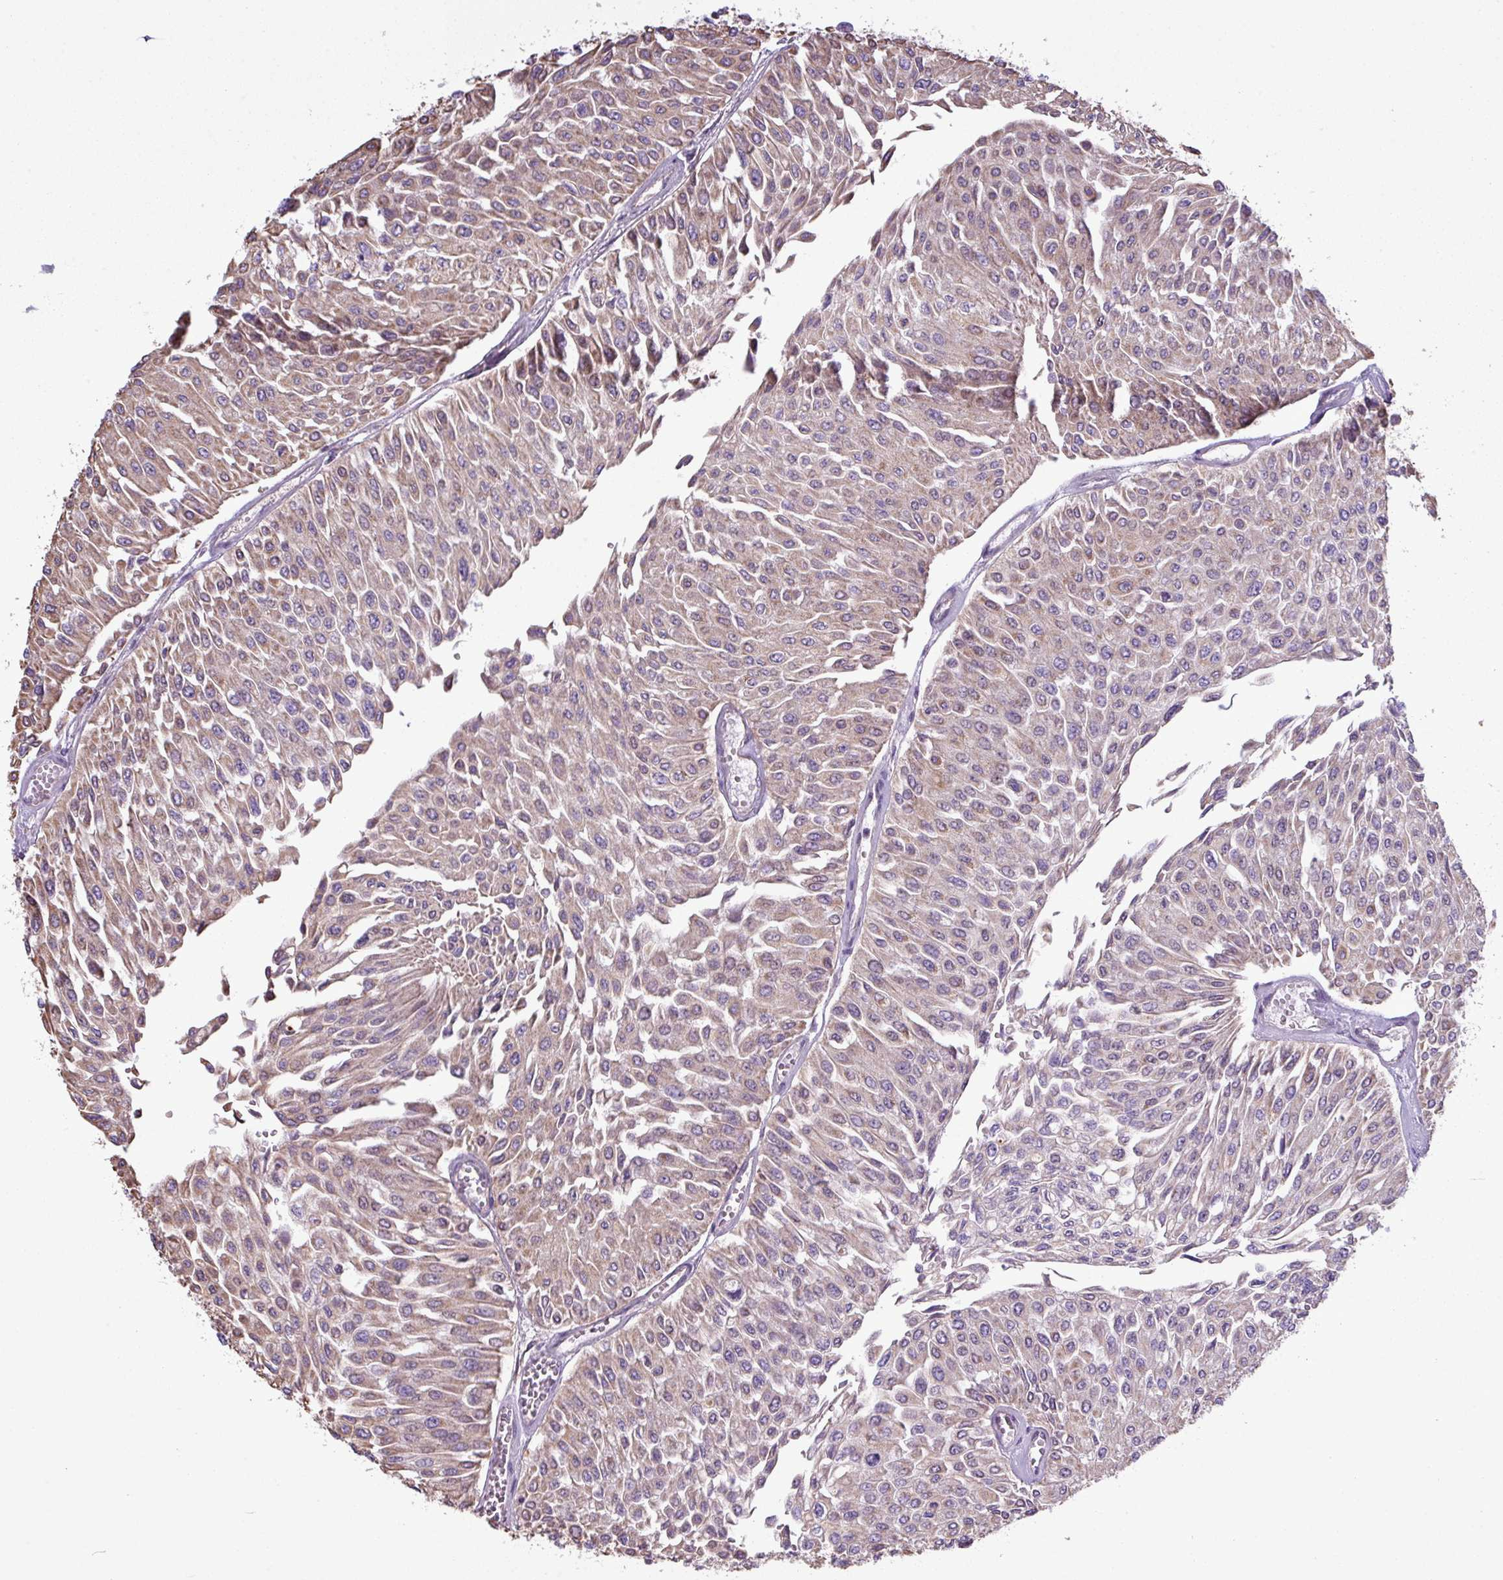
{"staining": {"intensity": "moderate", "quantity": ">75%", "location": "cytoplasmic/membranous"}, "tissue": "urothelial cancer", "cell_type": "Tumor cells", "image_type": "cancer", "snomed": [{"axis": "morphology", "description": "Urothelial carcinoma, Low grade"}, {"axis": "topography", "description": "Urinary bladder"}], "caption": "This is an image of IHC staining of urothelial cancer, which shows moderate positivity in the cytoplasmic/membranous of tumor cells.", "gene": "ZNF217", "patient": {"sex": "male", "age": 67}}